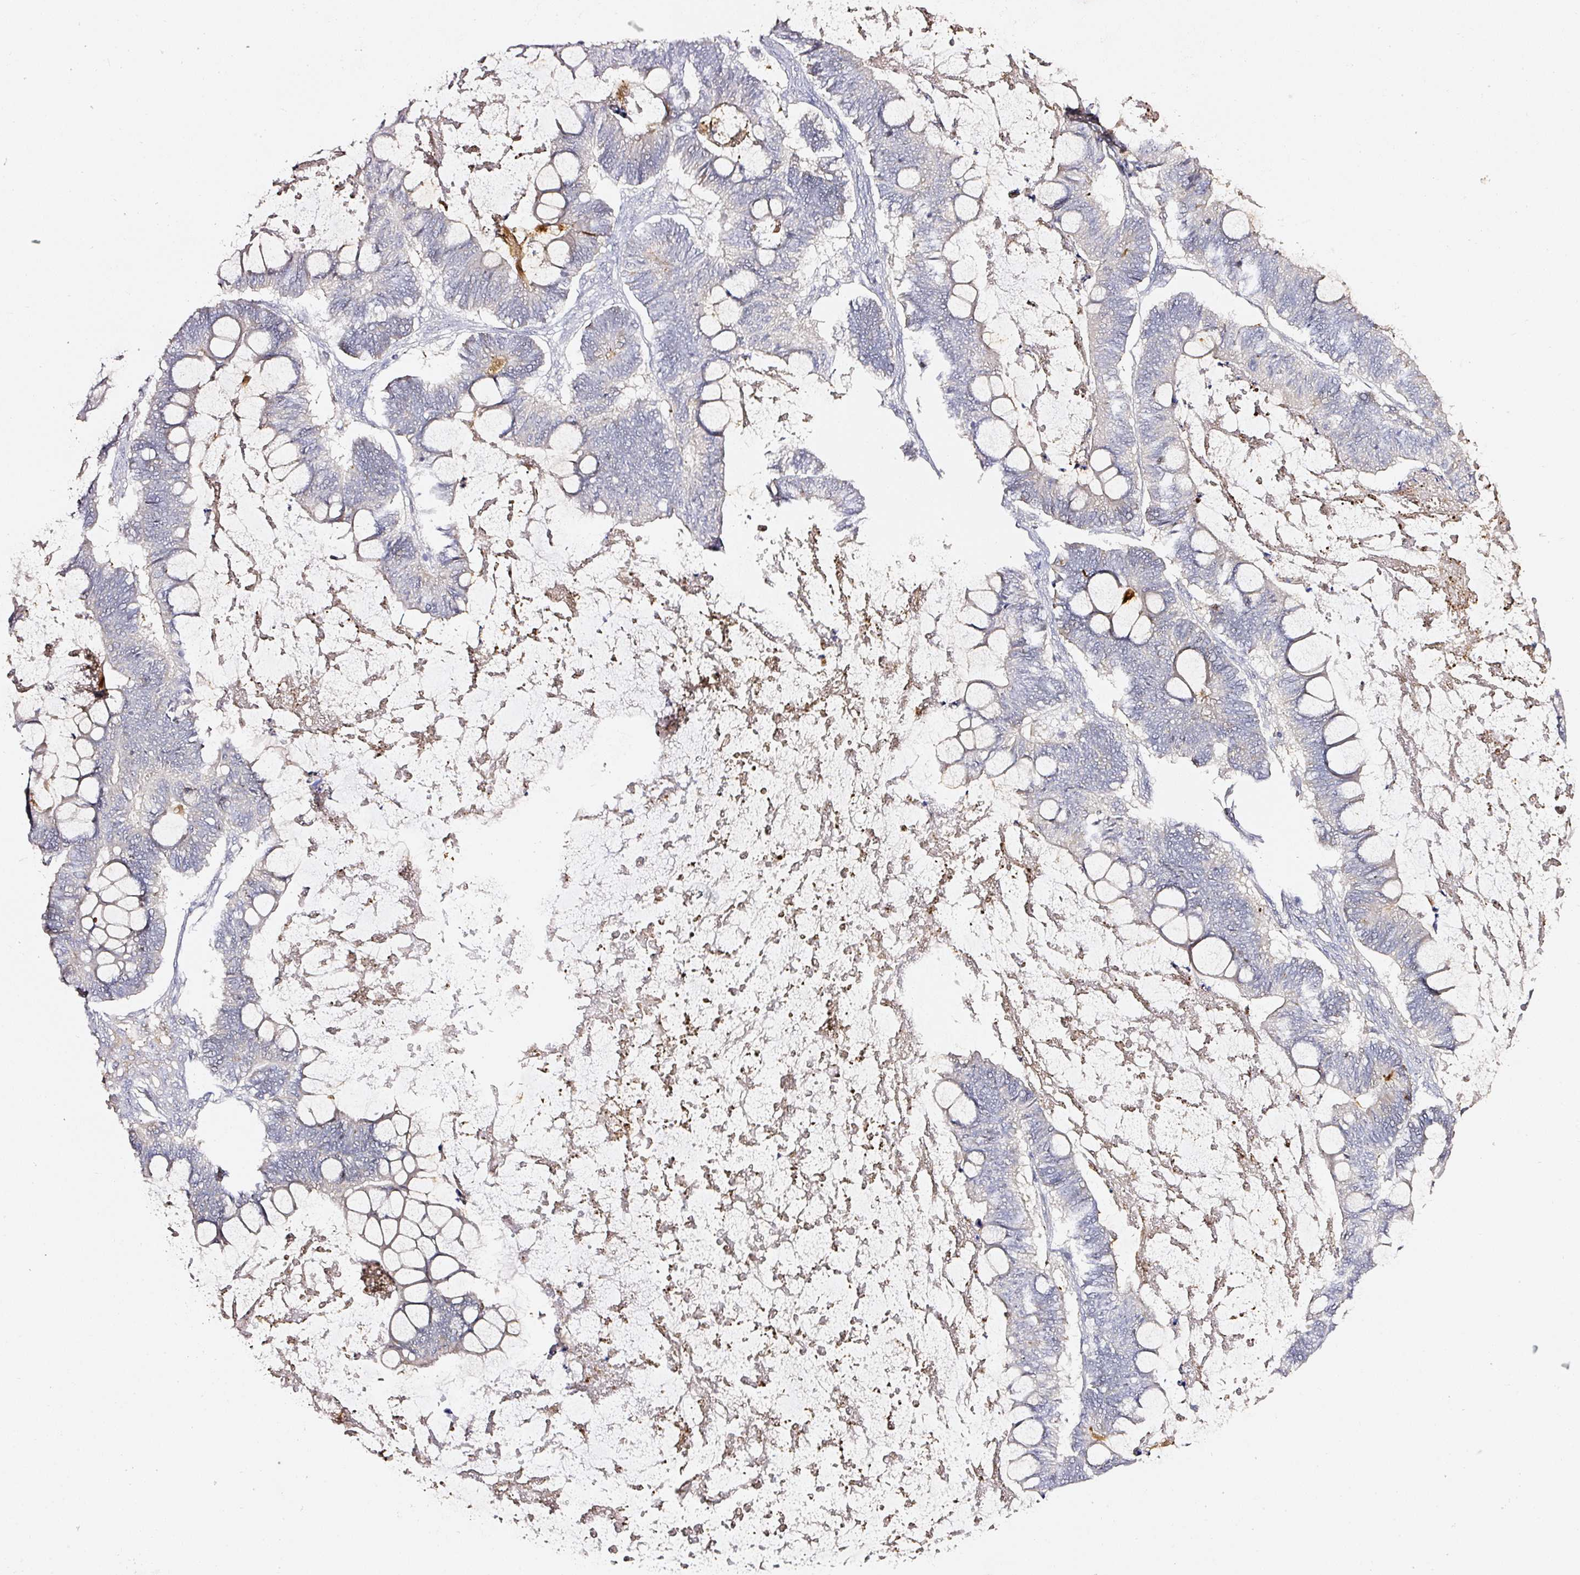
{"staining": {"intensity": "negative", "quantity": "none", "location": "none"}, "tissue": "ovarian cancer", "cell_type": "Tumor cells", "image_type": "cancer", "snomed": [{"axis": "morphology", "description": "Cystadenocarcinoma, mucinous, NOS"}, {"axis": "topography", "description": "Ovary"}], "caption": "IHC image of neoplastic tissue: human ovarian cancer stained with DAB (3,3'-diaminobenzidine) displays no significant protein expression in tumor cells.", "gene": "TOGARAM1", "patient": {"sex": "female", "age": 61}}